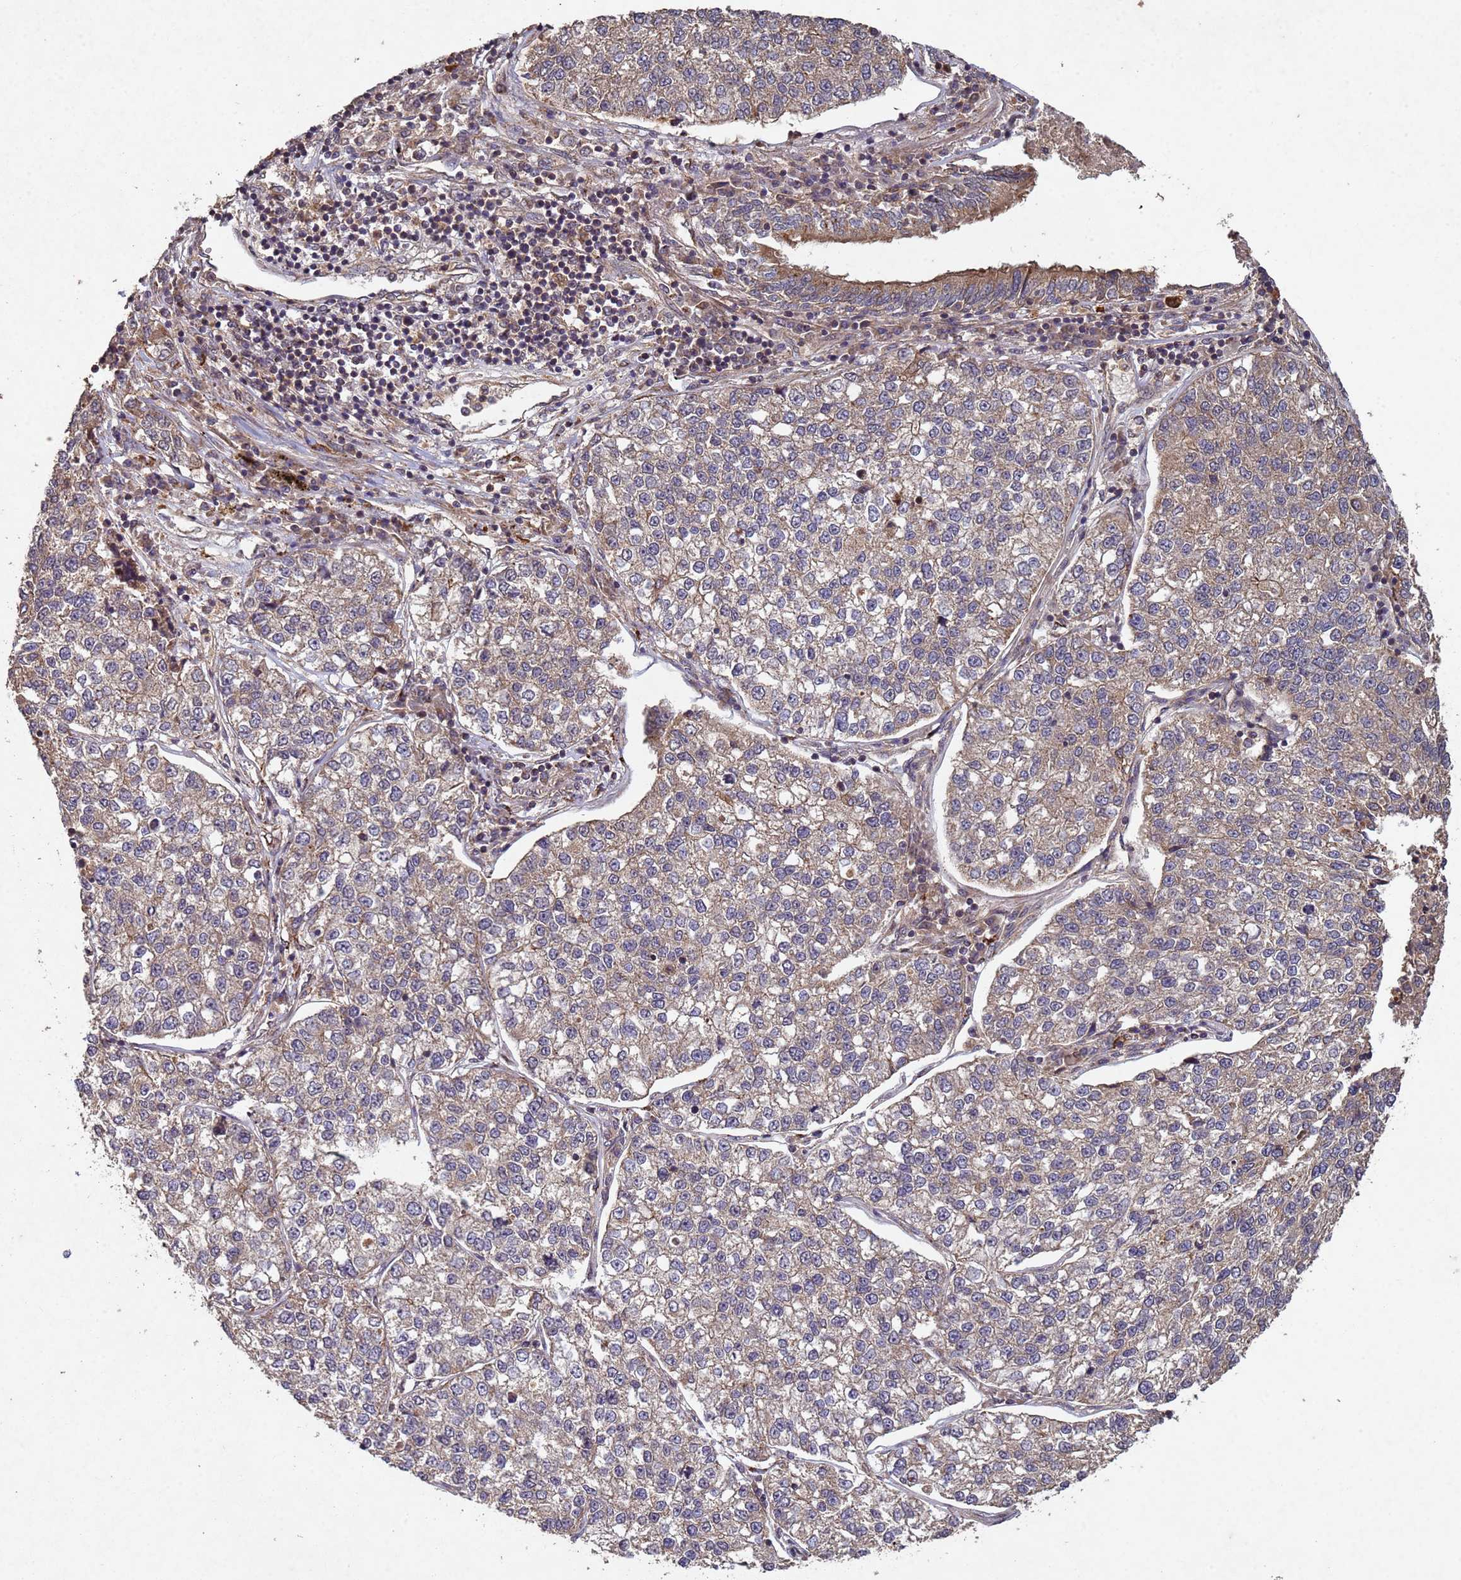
{"staining": {"intensity": "moderate", "quantity": "25%-75%", "location": "cytoplasmic/membranous"}, "tissue": "lung cancer", "cell_type": "Tumor cells", "image_type": "cancer", "snomed": [{"axis": "morphology", "description": "Adenocarcinoma, NOS"}, {"axis": "topography", "description": "Lung"}], "caption": "Lung cancer (adenocarcinoma) tissue exhibits moderate cytoplasmic/membranous expression in approximately 25%-75% of tumor cells", "gene": "FASTKD1", "patient": {"sex": "male", "age": 49}}